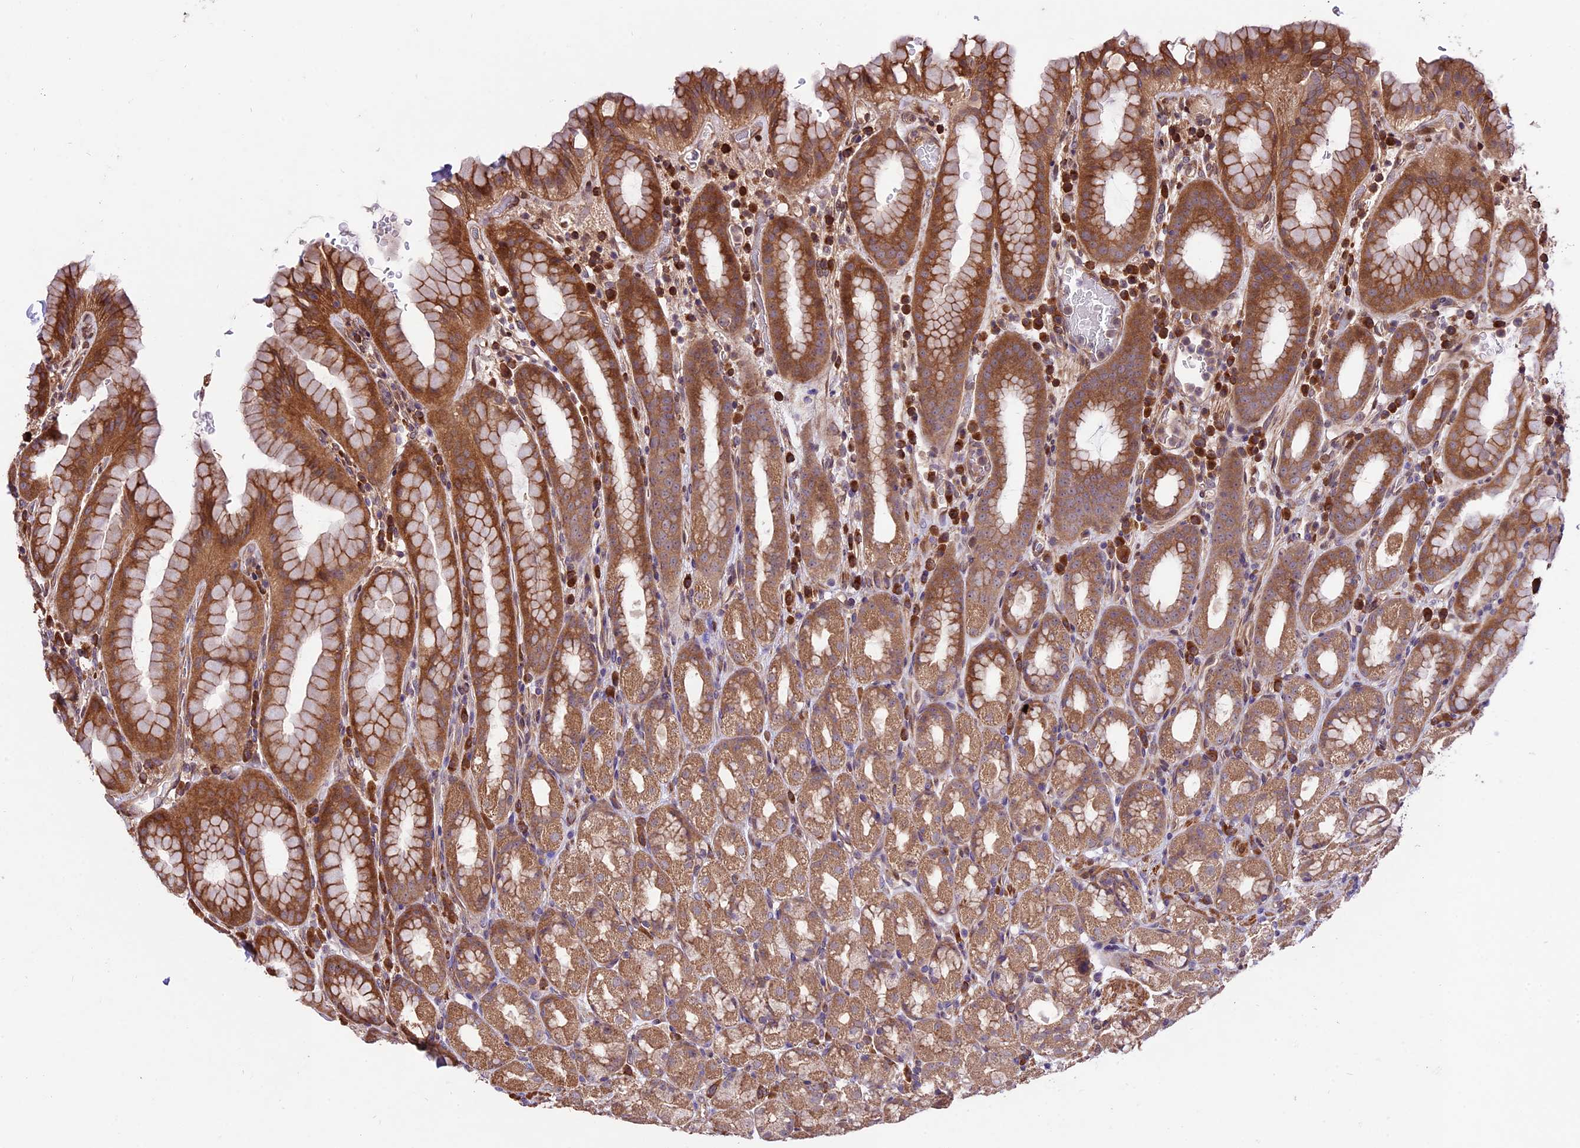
{"staining": {"intensity": "moderate", "quantity": ">75%", "location": "cytoplasmic/membranous"}, "tissue": "stomach", "cell_type": "Glandular cells", "image_type": "normal", "snomed": [{"axis": "morphology", "description": "Normal tissue, NOS"}, {"axis": "topography", "description": "Stomach, upper"}, {"axis": "topography", "description": "Stomach, lower"}, {"axis": "topography", "description": "Small intestine"}], "caption": "Immunohistochemistry (IHC) (DAB) staining of benign human stomach displays moderate cytoplasmic/membranous protein expression in about >75% of glandular cells.", "gene": "HDAC5", "patient": {"sex": "male", "age": 68}}